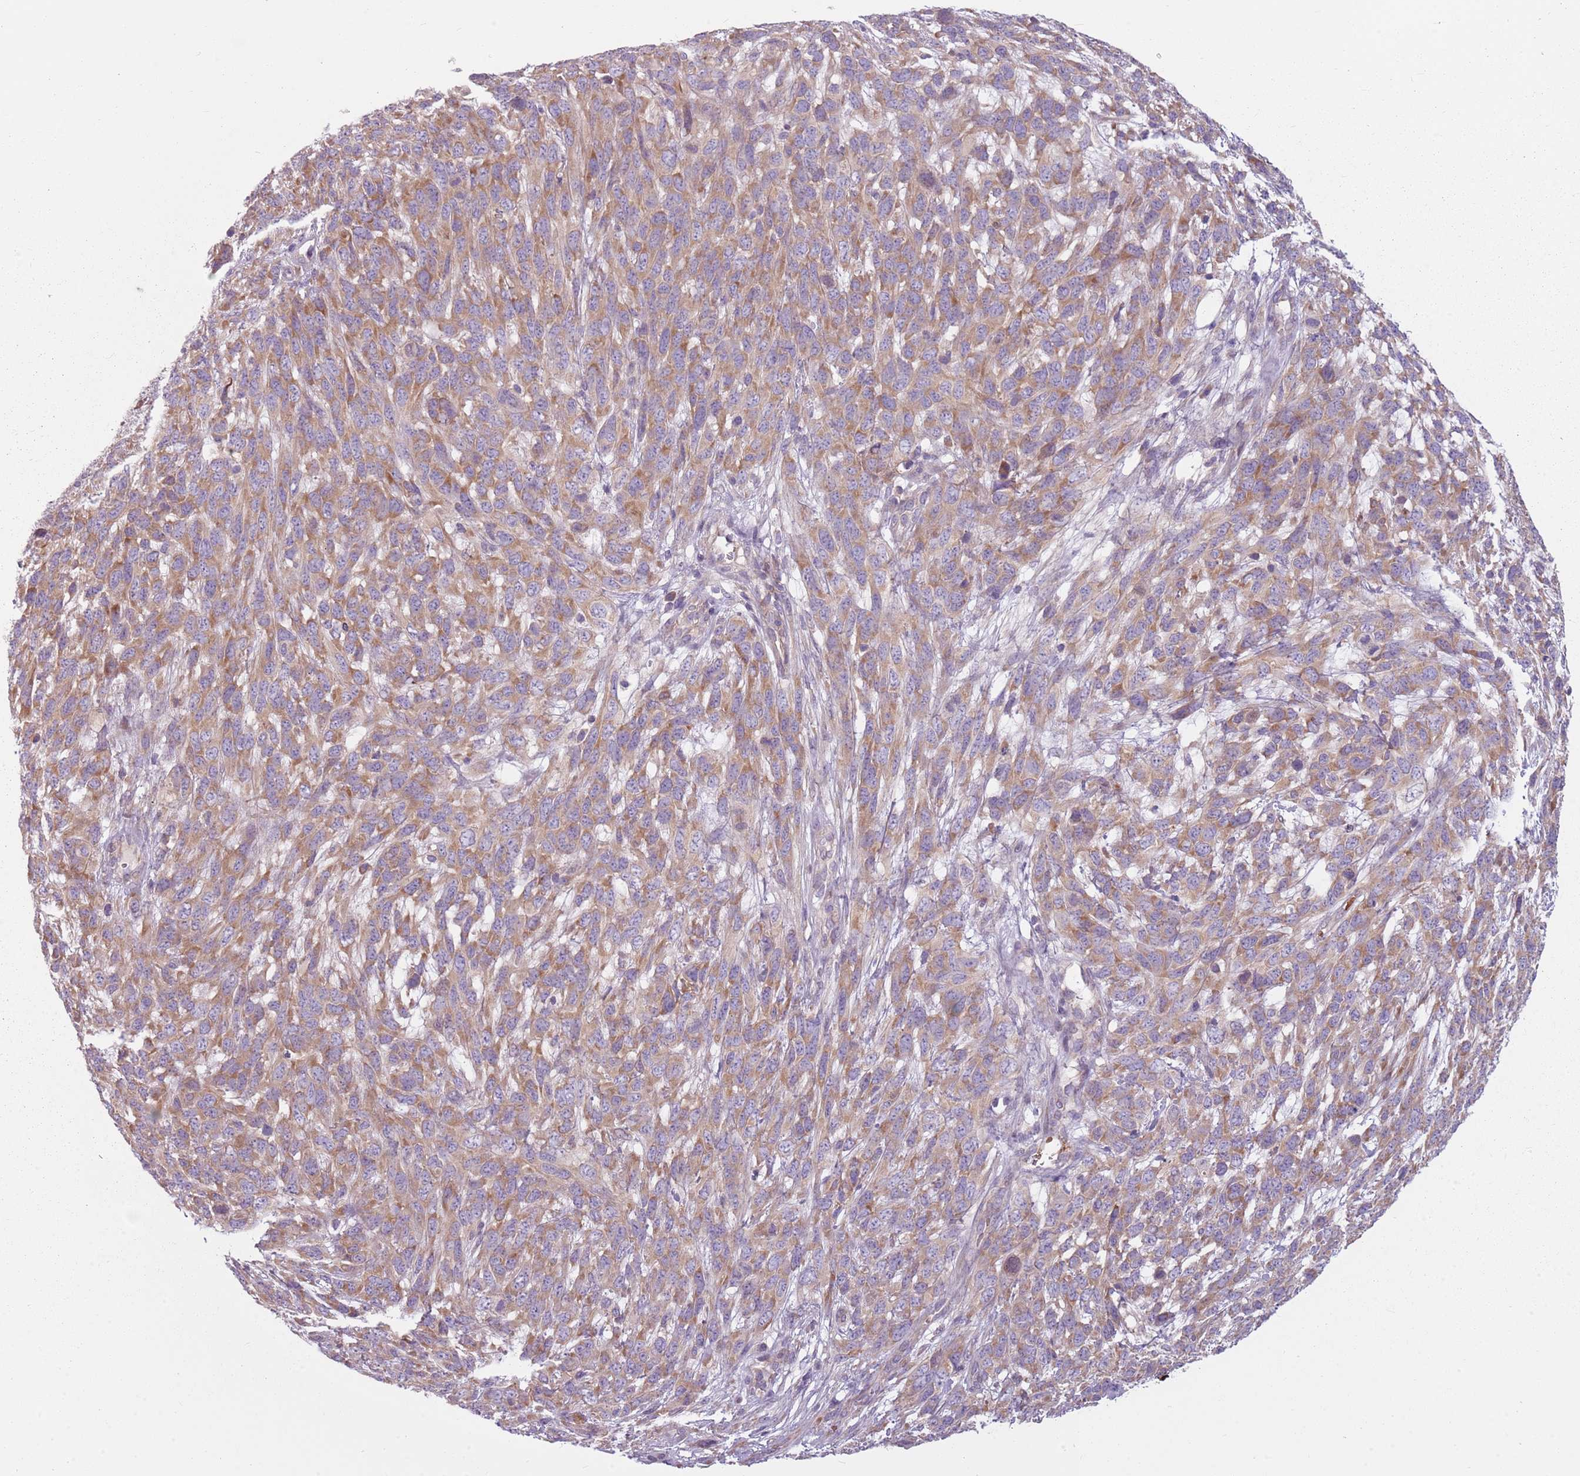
{"staining": {"intensity": "moderate", "quantity": ">75%", "location": "cytoplasmic/membranous"}, "tissue": "melanoma", "cell_type": "Tumor cells", "image_type": "cancer", "snomed": [{"axis": "morphology", "description": "Normal morphology"}, {"axis": "morphology", "description": "Malignant melanoma, NOS"}, {"axis": "topography", "description": "Skin"}], "caption": "Protein expression analysis of human malignant melanoma reveals moderate cytoplasmic/membranous expression in approximately >75% of tumor cells. Using DAB (3,3'-diaminobenzidine) (brown) and hematoxylin (blue) stains, captured at high magnification using brightfield microscopy.", "gene": "HSPA14", "patient": {"sex": "female", "age": 72}}